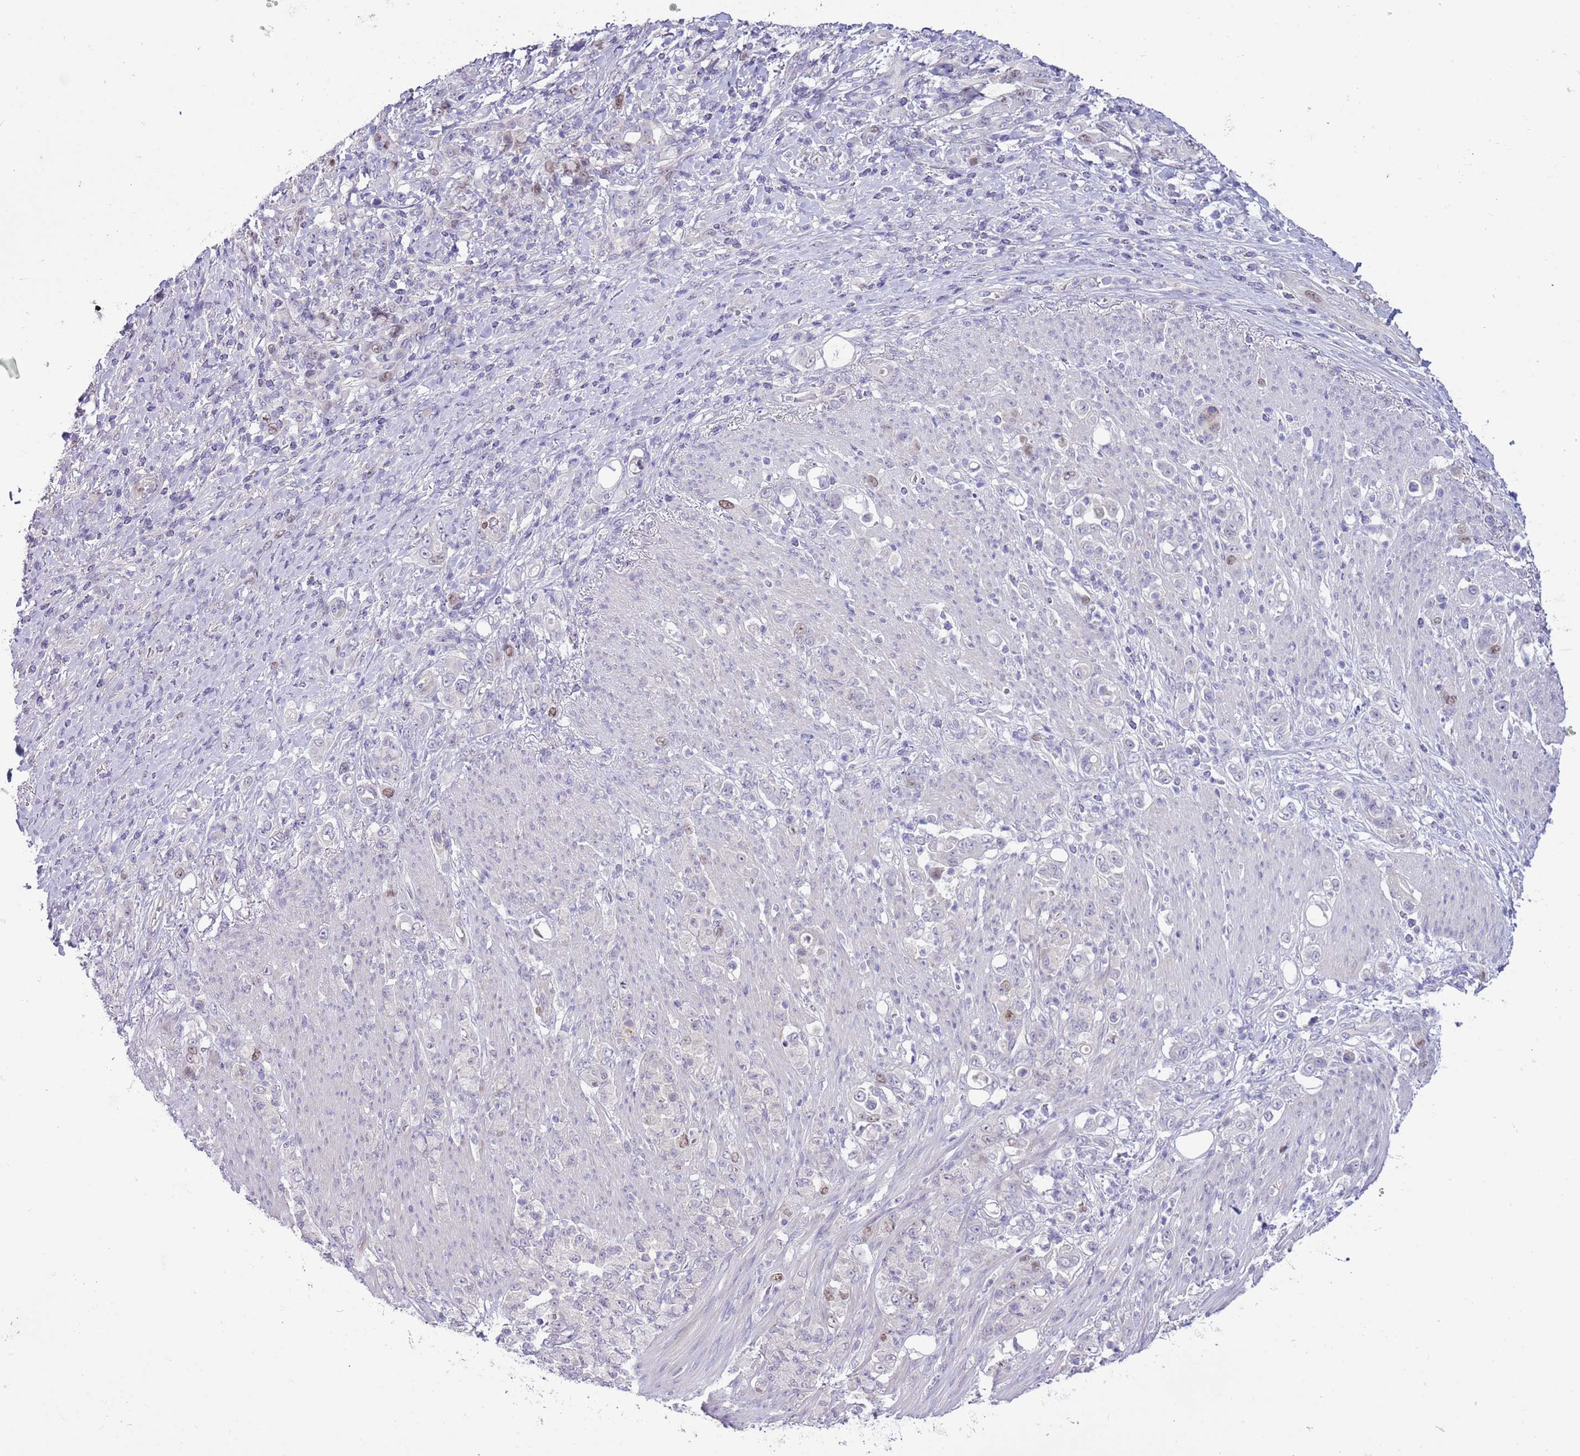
{"staining": {"intensity": "negative", "quantity": "none", "location": "none"}, "tissue": "stomach cancer", "cell_type": "Tumor cells", "image_type": "cancer", "snomed": [{"axis": "morphology", "description": "Normal tissue, NOS"}, {"axis": "morphology", "description": "Adenocarcinoma, NOS"}, {"axis": "topography", "description": "Stomach"}], "caption": "Micrograph shows no significant protein positivity in tumor cells of stomach adenocarcinoma.", "gene": "FBRSL1", "patient": {"sex": "female", "age": 79}}